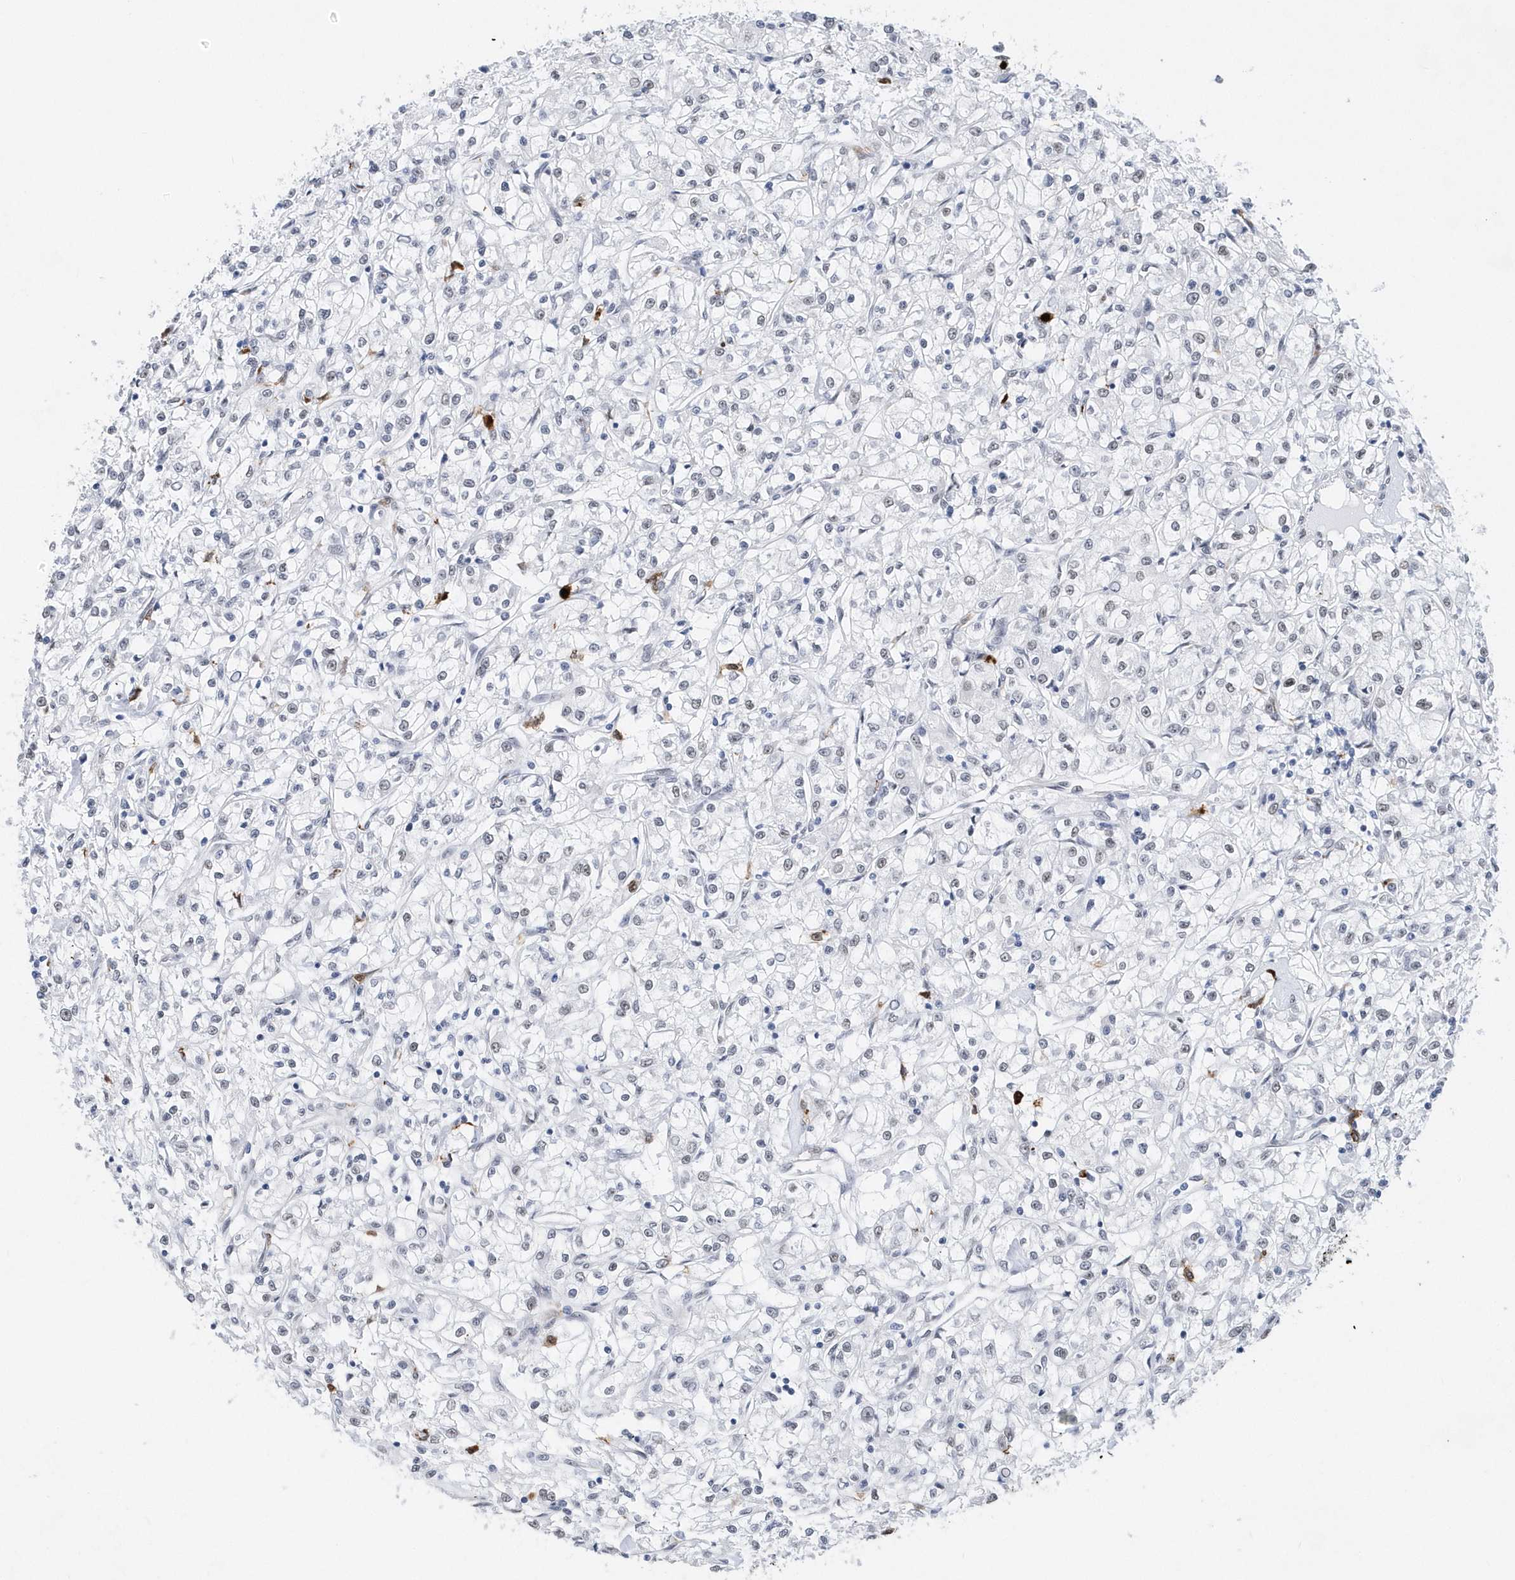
{"staining": {"intensity": "negative", "quantity": "none", "location": "none"}, "tissue": "renal cancer", "cell_type": "Tumor cells", "image_type": "cancer", "snomed": [{"axis": "morphology", "description": "Adenocarcinoma, NOS"}, {"axis": "topography", "description": "Kidney"}], "caption": "Immunohistochemistry (IHC) histopathology image of neoplastic tissue: renal cancer (adenocarcinoma) stained with DAB (3,3'-diaminobenzidine) reveals no significant protein staining in tumor cells.", "gene": "RPP30", "patient": {"sex": "female", "age": 59}}